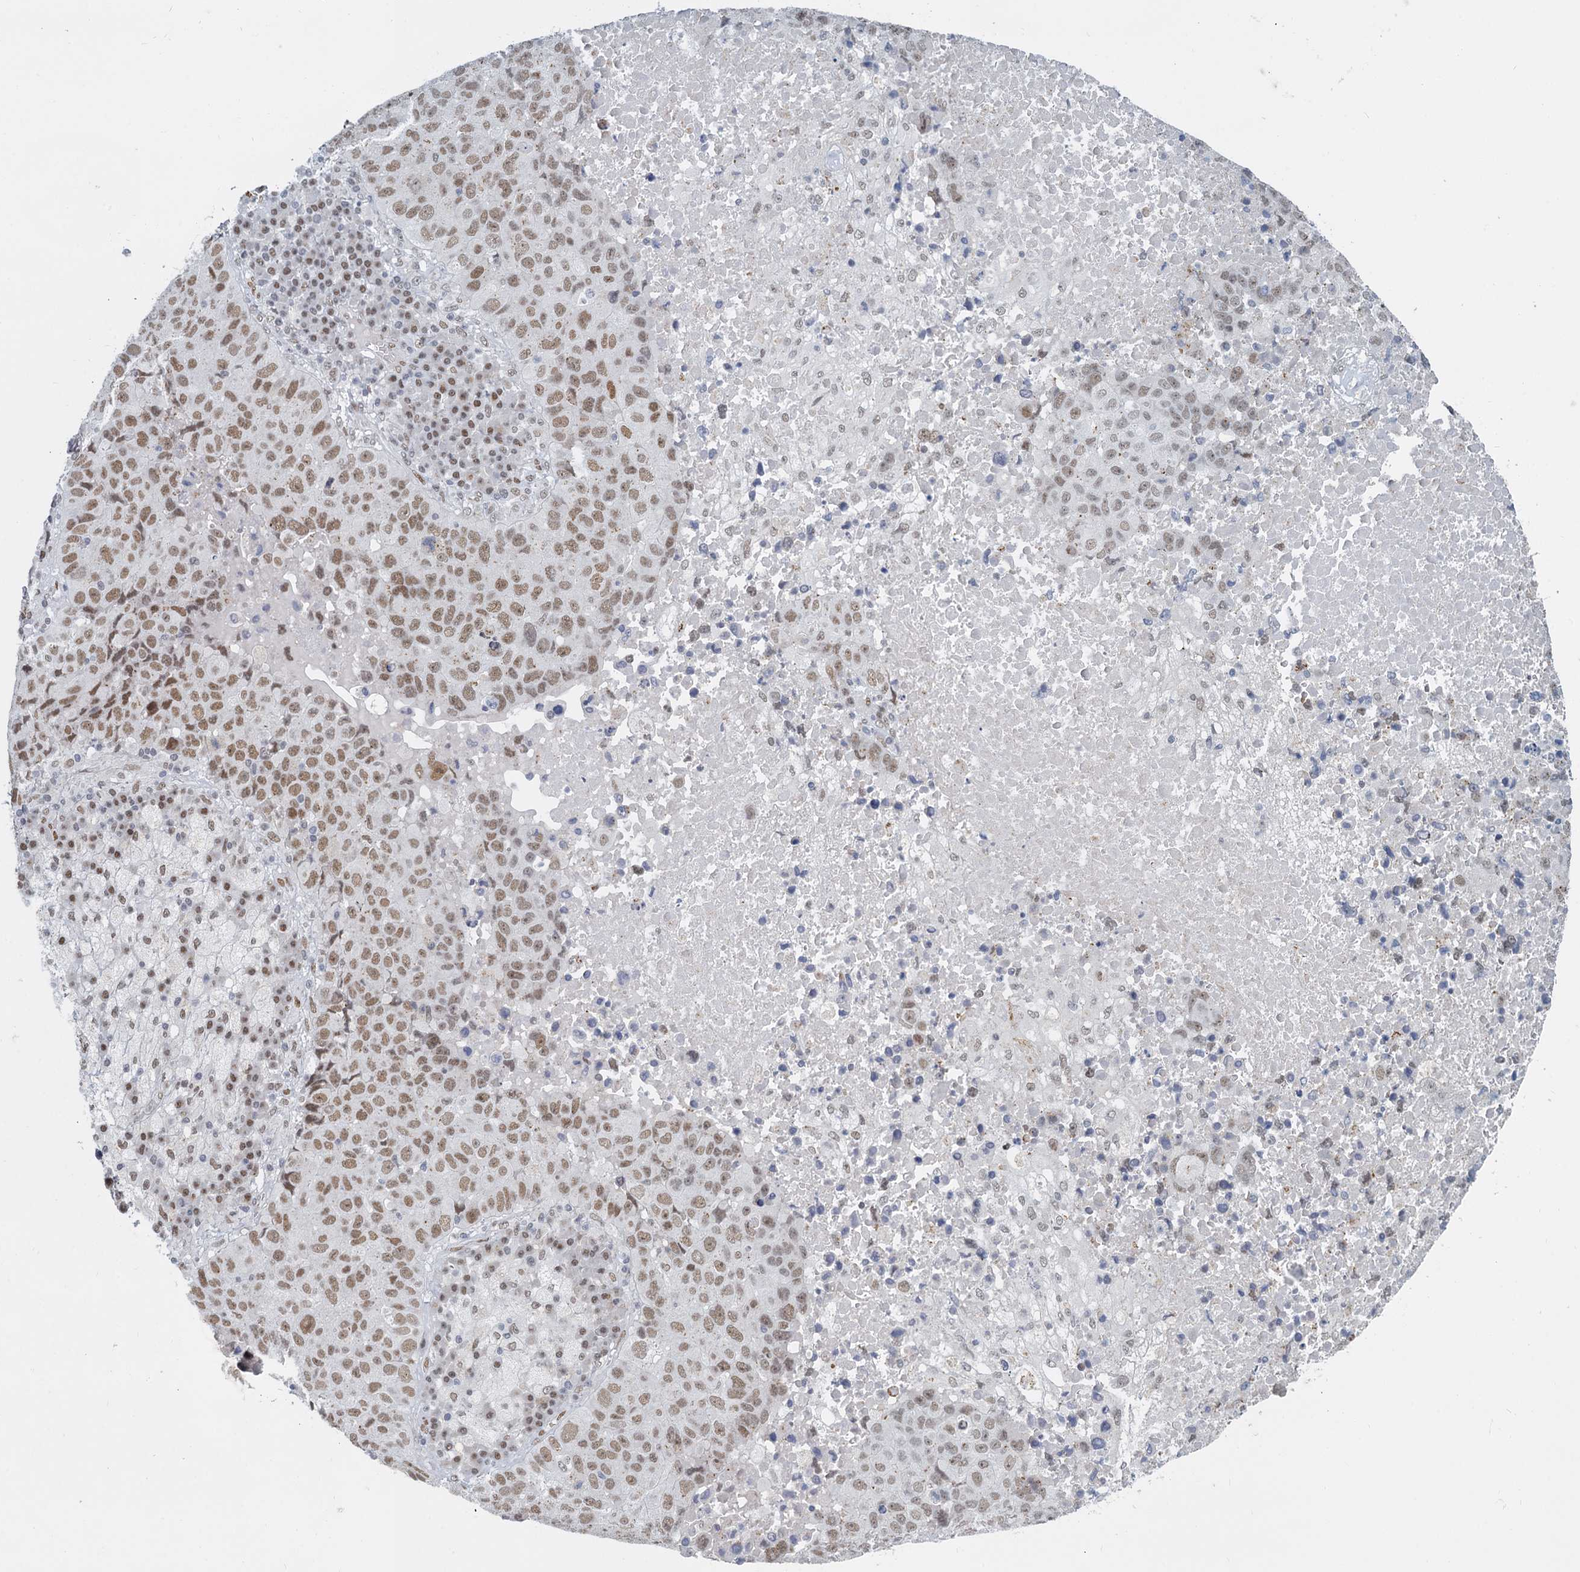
{"staining": {"intensity": "moderate", "quantity": "25%-75%", "location": "nuclear"}, "tissue": "lung cancer", "cell_type": "Tumor cells", "image_type": "cancer", "snomed": [{"axis": "morphology", "description": "Squamous cell carcinoma, NOS"}, {"axis": "topography", "description": "Lung"}], "caption": "Lung cancer (squamous cell carcinoma) stained with DAB immunohistochemistry (IHC) reveals medium levels of moderate nuclear staining in approximately 25%-75% of tumor cells.", "gene": "RPRD1A", "patient": {"sex": "male", "age": 73}}